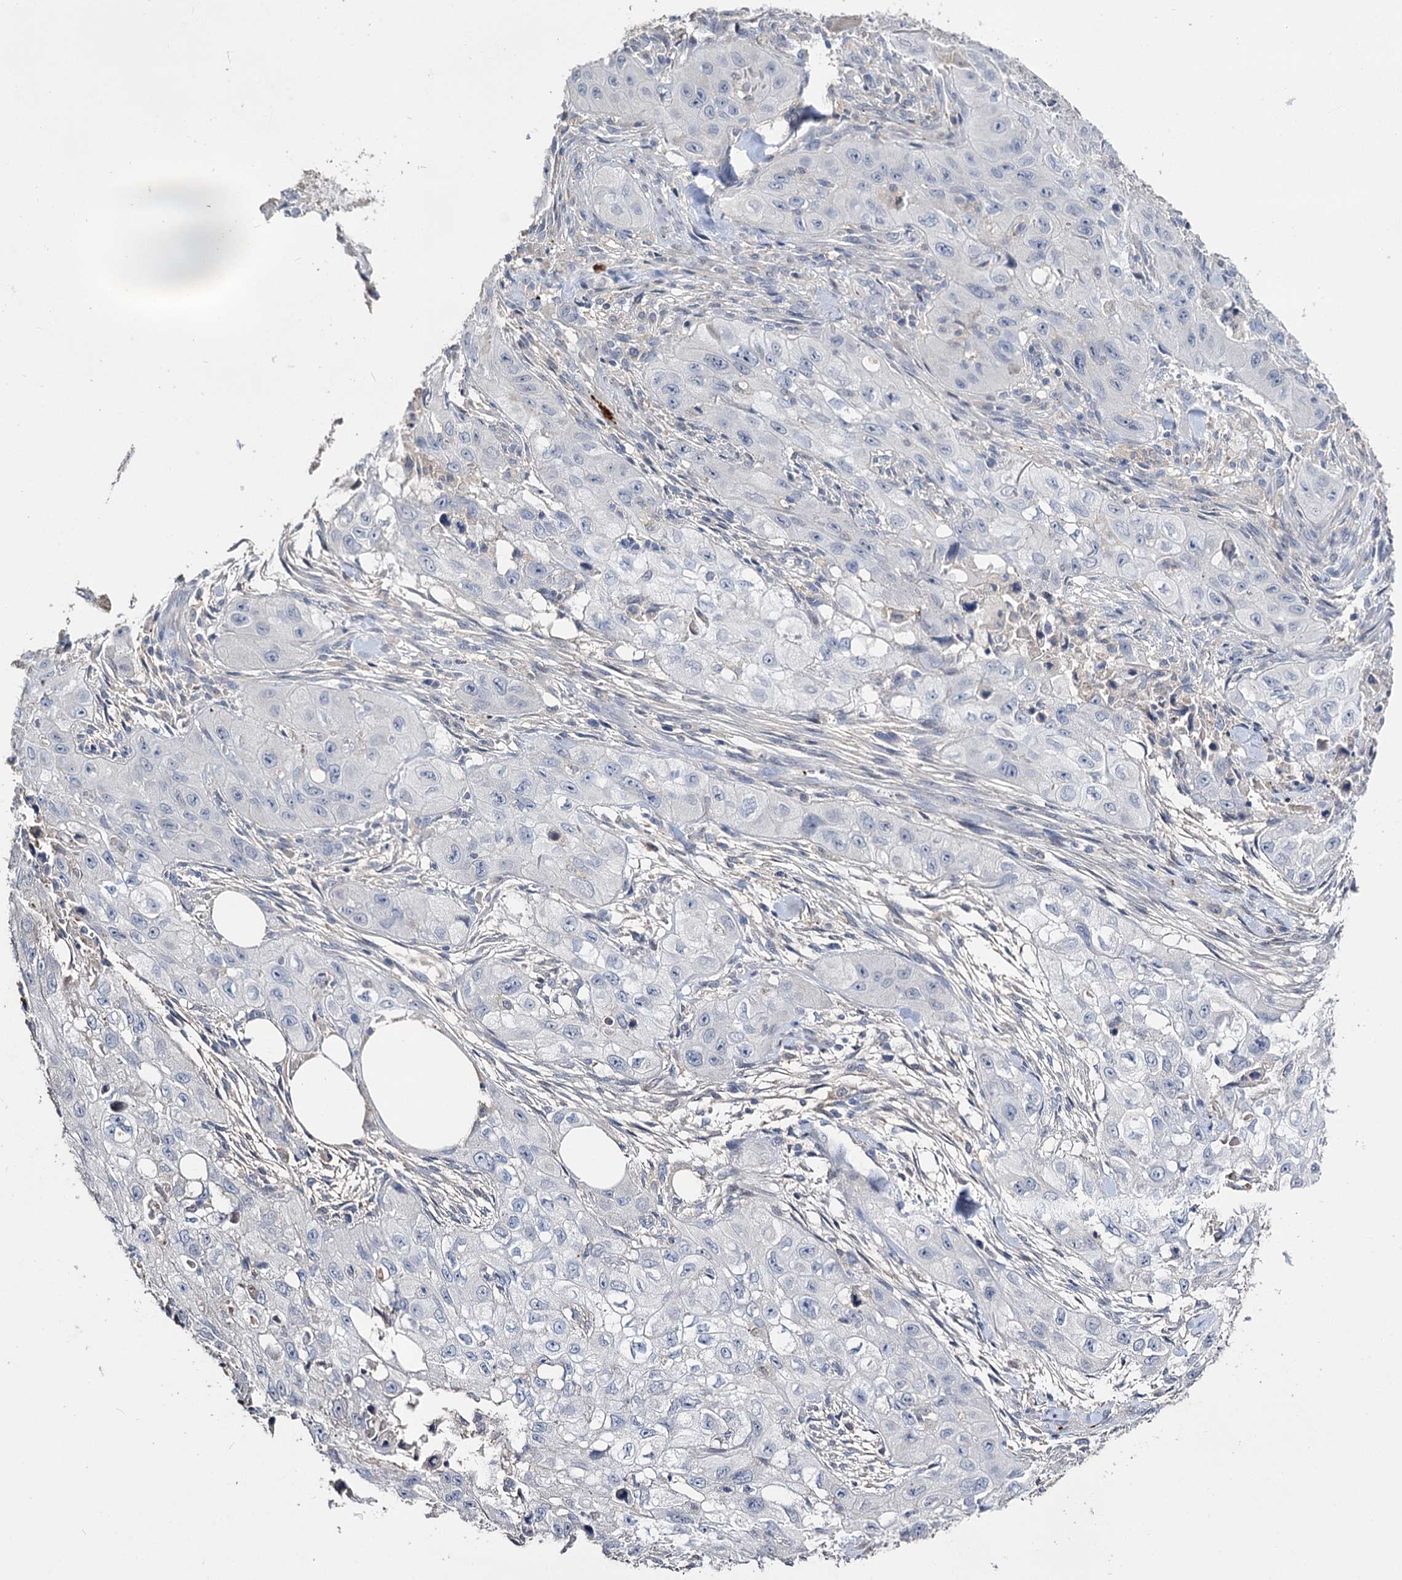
{"staining": {"intensity": "negative", "quantity": "none", "location": "none"}, "tissue": "skin cancer", "cell_type": "Tumor cells", "image_type": "cancer", "snomed": [{"axis": "morphology", "description": "Squamous cell carcinoma, NOS"}, {"axis": "topography", "description": "Skin"}, {"axis": "topography", "description": "Subcutis"}], "caption": "Immunohistochemical staining of squamous cell carcinoma (skin) shows no significant expression in tumor cells. The staining was performed using DAB to visualize the protein expression in brown, while the nuclei were stained in blue with hematoxylin (Magnification: 20x).", "gene": "DNAH6", "patient": {"sex": "male", "age": 73}}